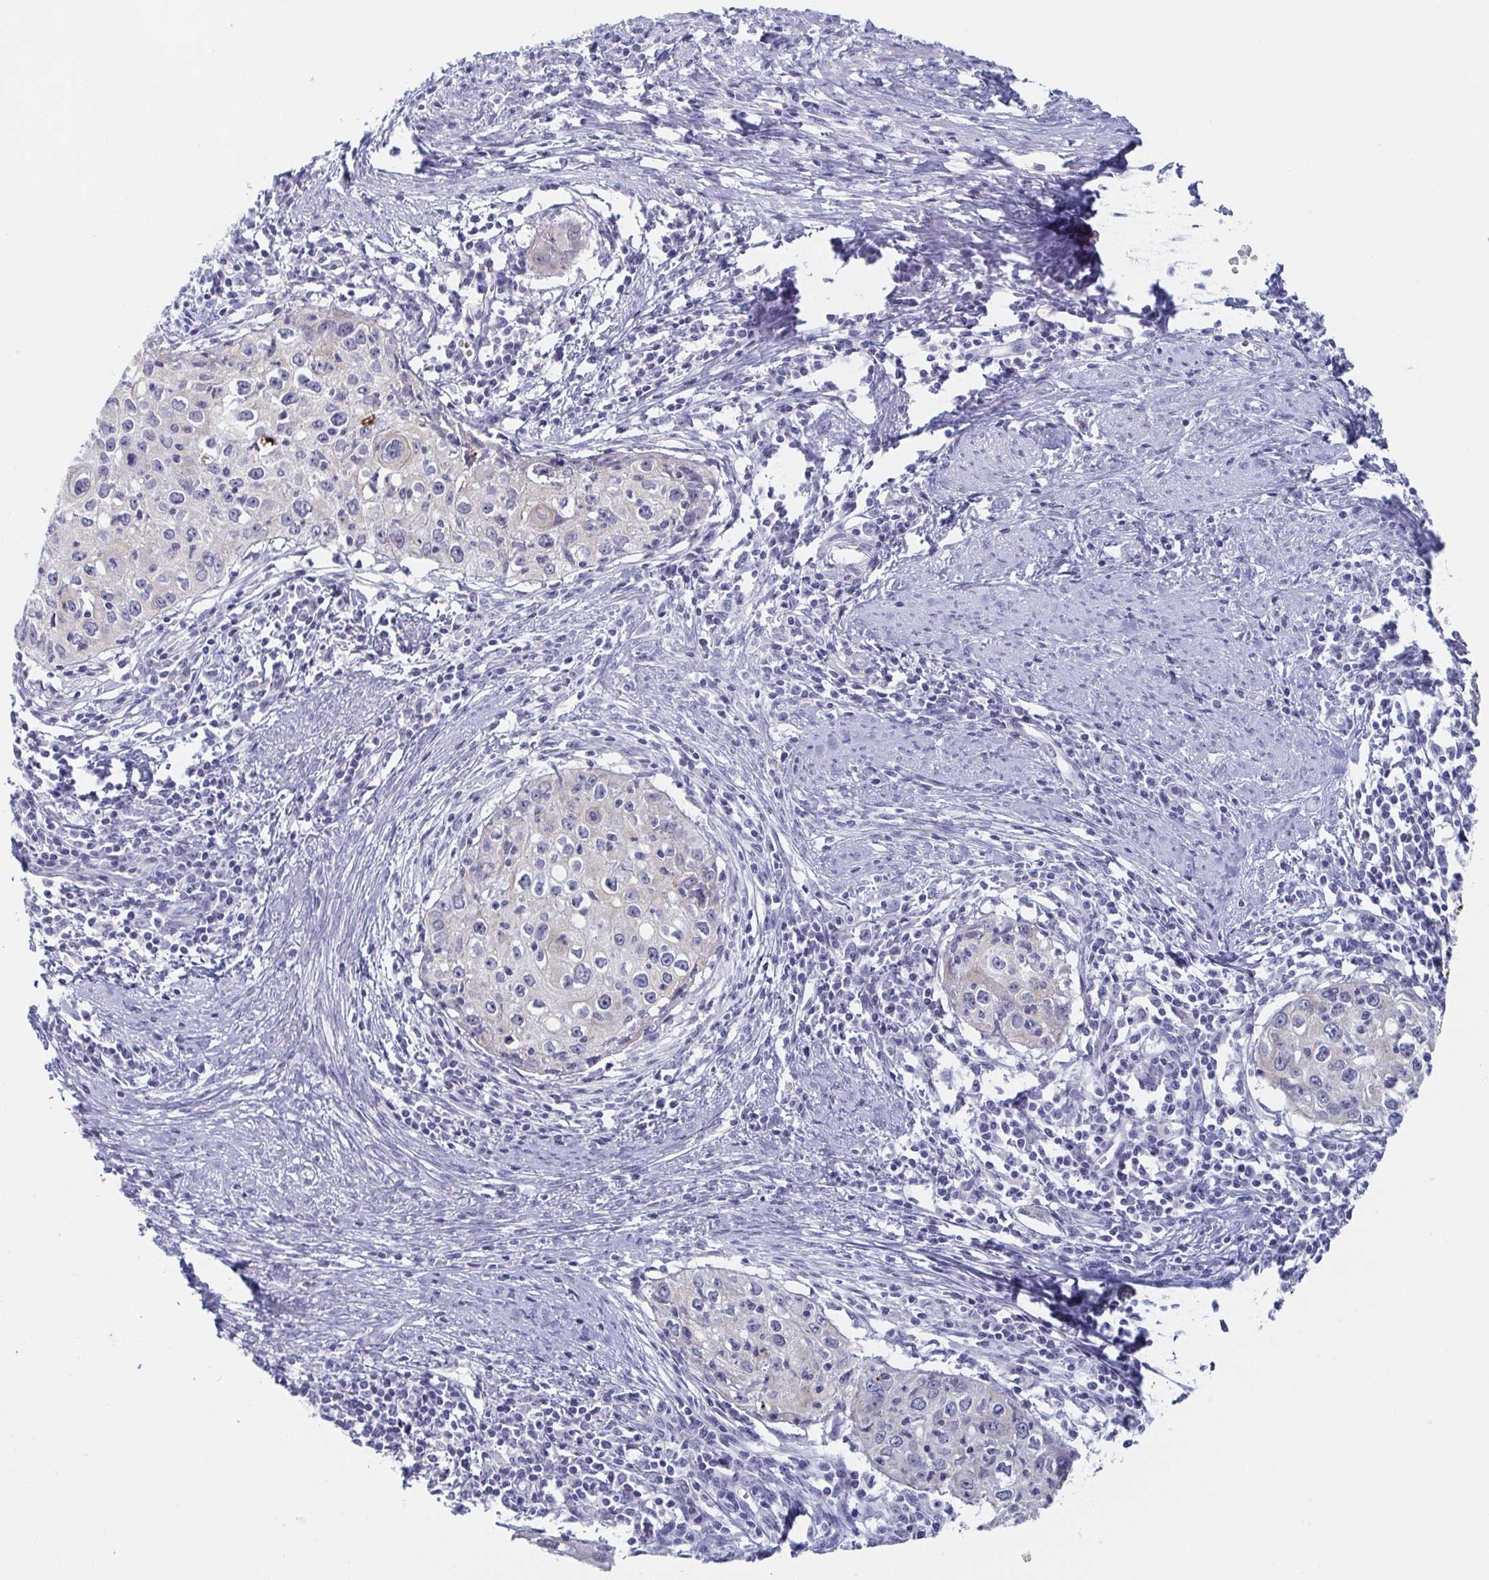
{"staining": {"intensity": "negative", "quantity": "none", "location": "none"}, "tissue": "cervical cancer", "cell_type": "Tumor cells", "image_type": "cancer", "snomed": [{"axis": "morphology", "description": "Squamous cell carcinoma, NOS"}, {"axis": "topography", "description": "Cervix"}], "caption": "This is an immunohistochemistry (IHC) photomicrograph of human cervical squamous cell carcinoma. There is no staining in tumor cells.", "gene": "RHOV", "patient": {"sex": "female", "age": 40}}